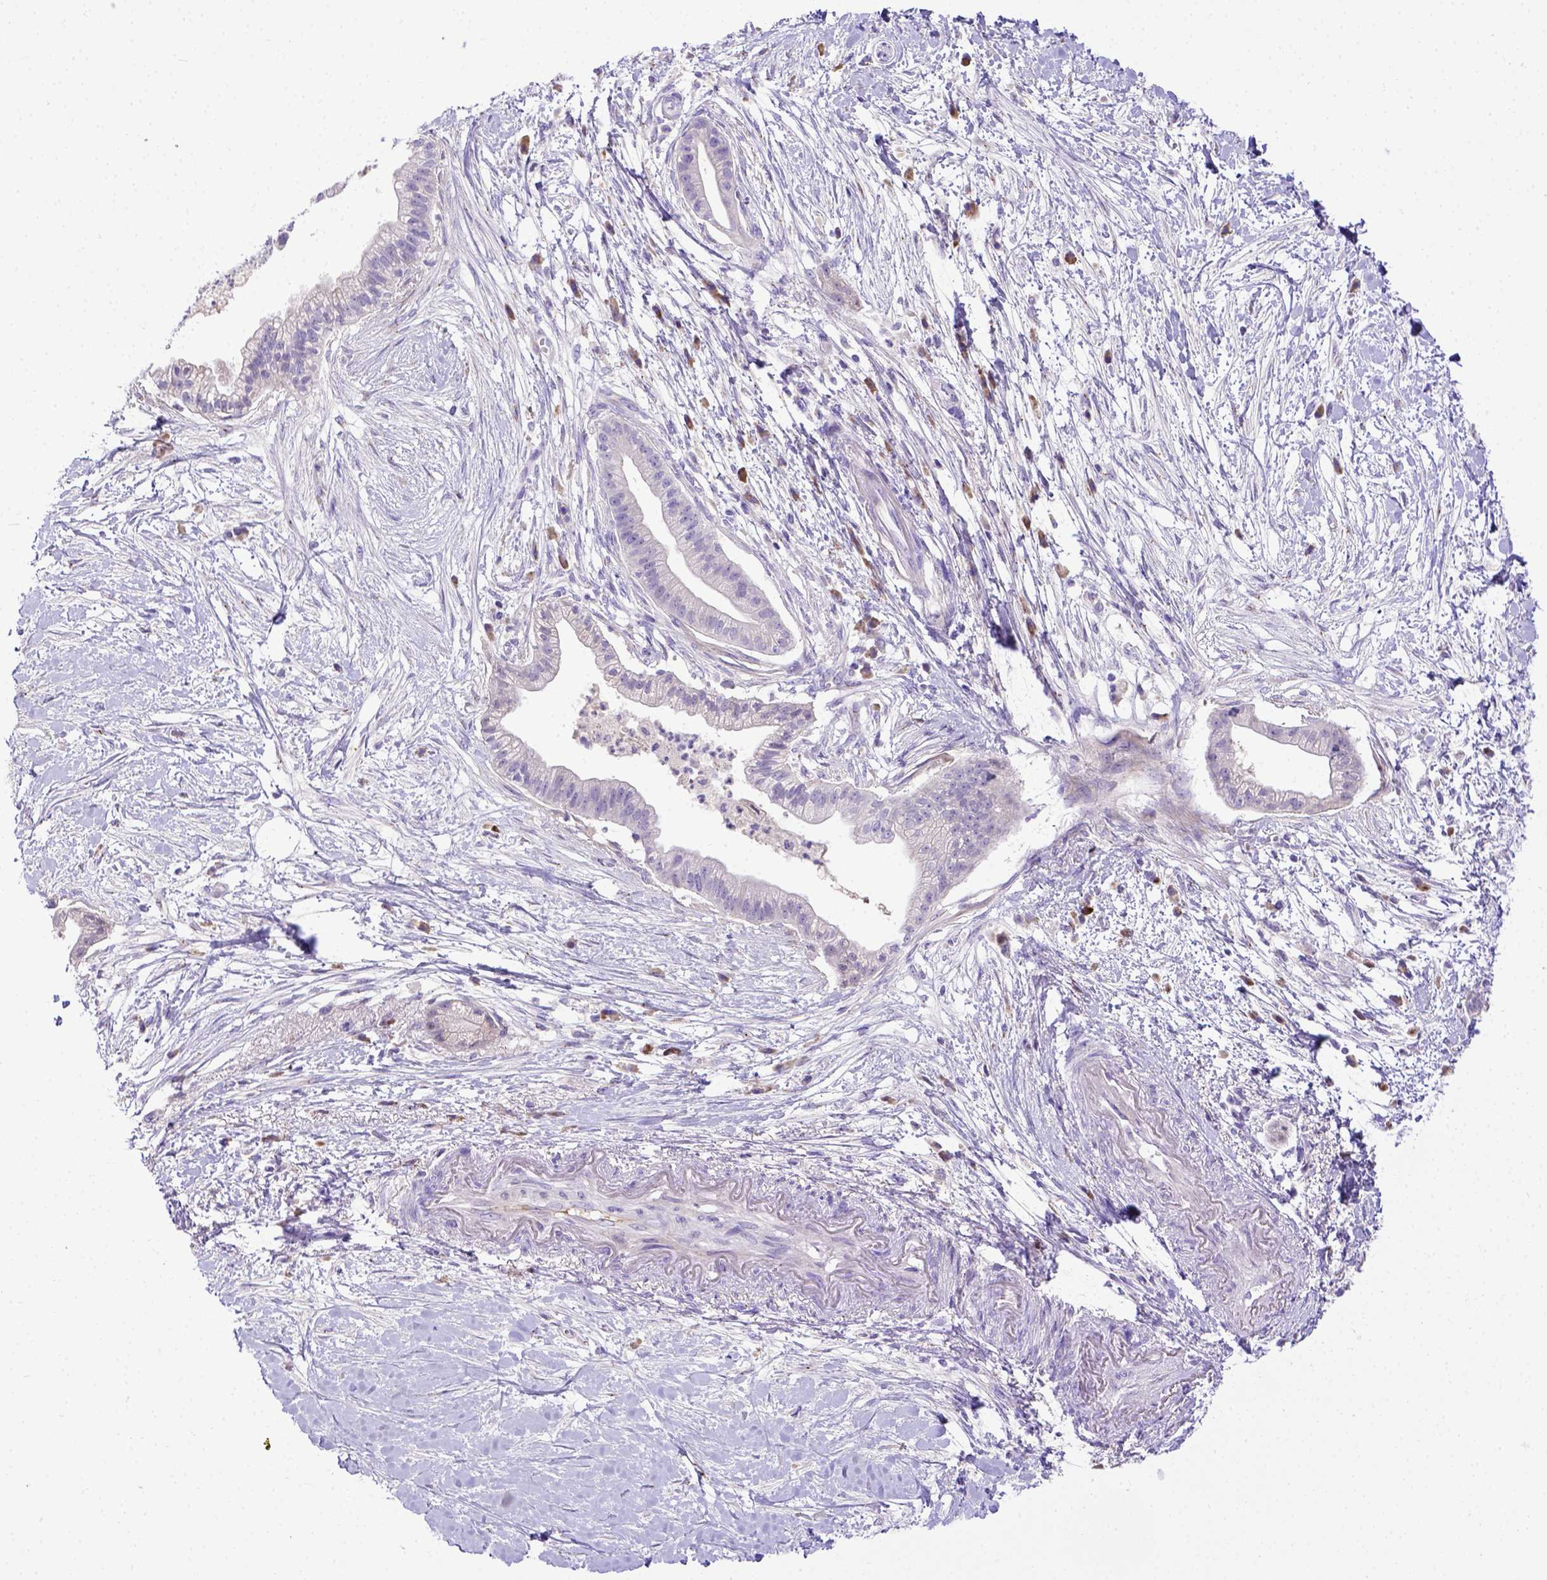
{"staining": {"intensity": "negative", "quantity": "none", "location": "none"}, "tissue": "pancreatic cancer", "cell_type": "Tumor cells", "image_type": "cancer", "snomed": [{"axis": "morphology", "description": "Normal tissue, NOS"}, {"axis": "morphology", "description": "Adenocarcinoma, NOS"}, {"axis": "topography", "description": "Lymph node"}, {"axis": "topography", "description": "Pancreas"}], "caption": "Pancreatic adenocarcinoma was stained to show a protein in brown. There is no significant positivity in tumor cells.", "gene": "CFAP300", "patient": {"sex": "female", "age": 58}}